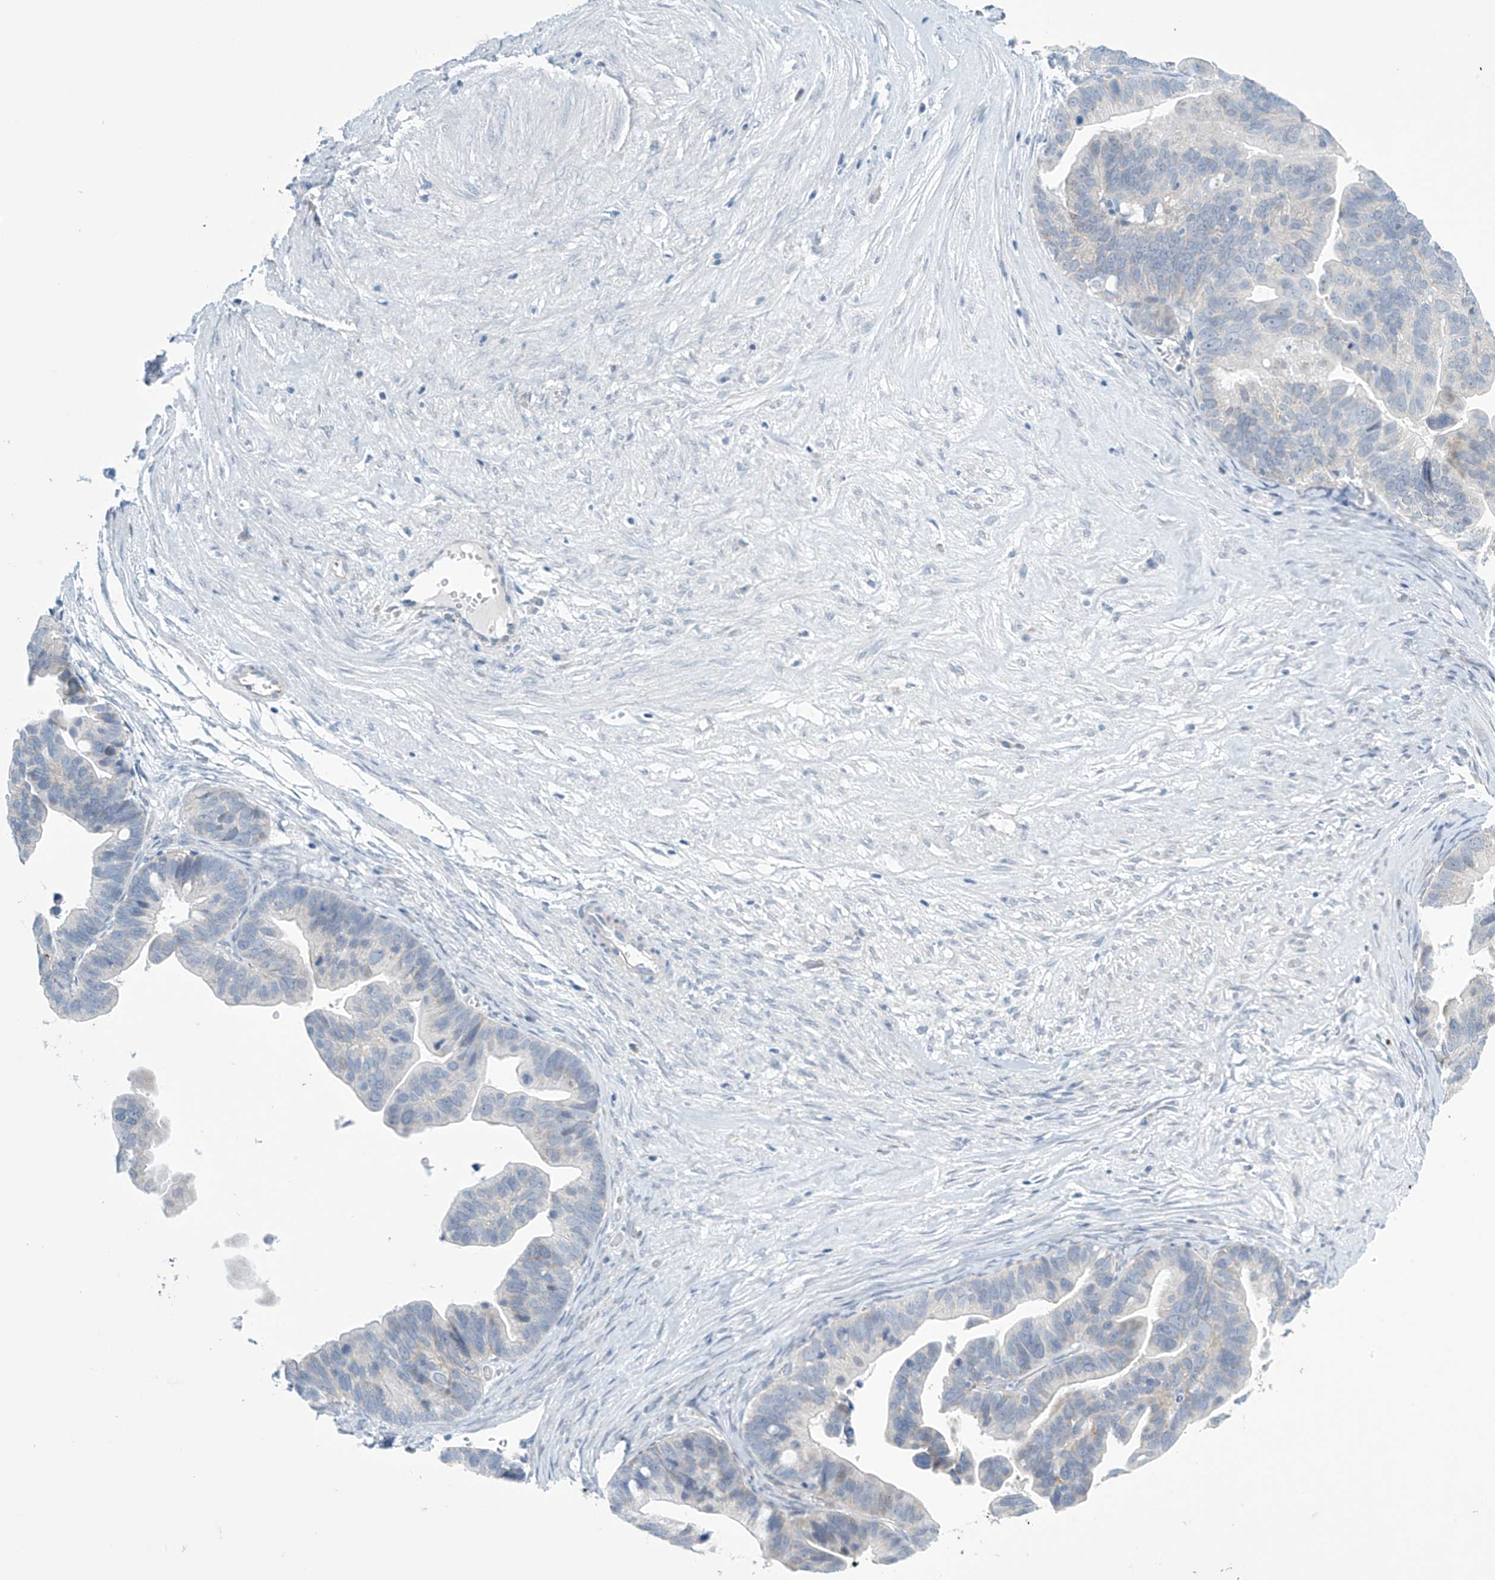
{"staining": {"intensity": "negative", "quantity": "none", "location": "none"}, "tissue": "ovarian cancer", "cell_type": "Tumor cells", "image_type": "cancer", "snomed": [{"axis": "morphology", "description": "Cystadenocarcinoma, serous, NOS"}, {"axis": "topography", "description": "Ovary"}], "caption": "Immunohistochemical staining of ovarian cancer displays no significant expression in tumor cells.", "gene": "SLC35A5", "patient": {"sex": "female", "age": 56}}